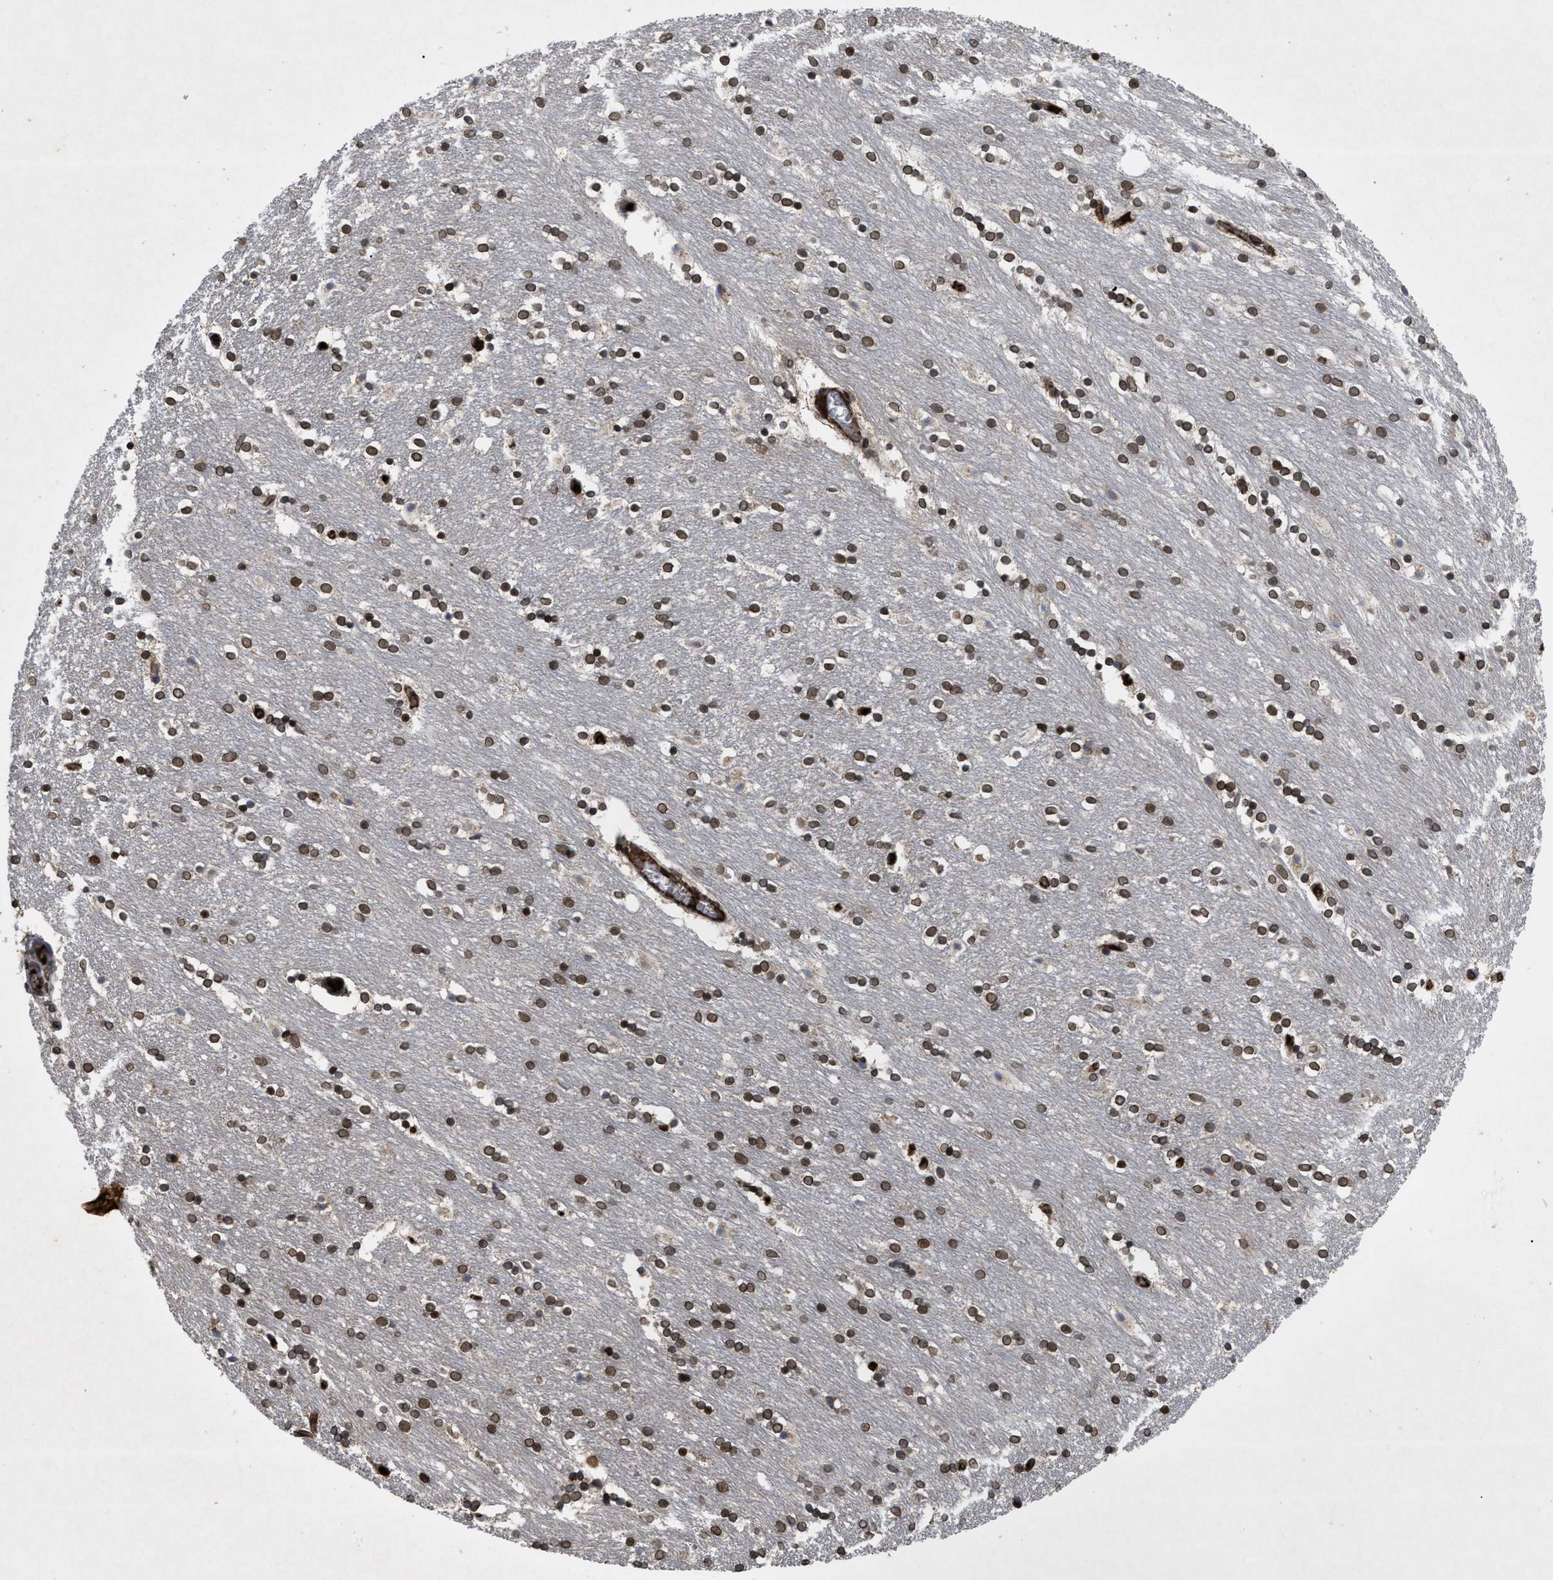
{"staining": {"intensity": "strong", "quantity": ">75%", "location": "cytoplasmic/membranous,nuclear"}, "tissue": "caudate", "cell_type": "Glial cells", "image_type": "normal", "snomed": [{"axis": "morphology", "description": "Normal tissue, NOS"}, {"axis": "topography", "description": "Lateral ventricle wall"}], "caption": "Caudate stained with DAB immunohistochemistry (IHC) demonstrates high levels of strong cytoplasmic/membranous,nuclear staining in about >75% of glial cells.", "gene": "CRY1", "patient": {"sex": "female", "age": 54}}